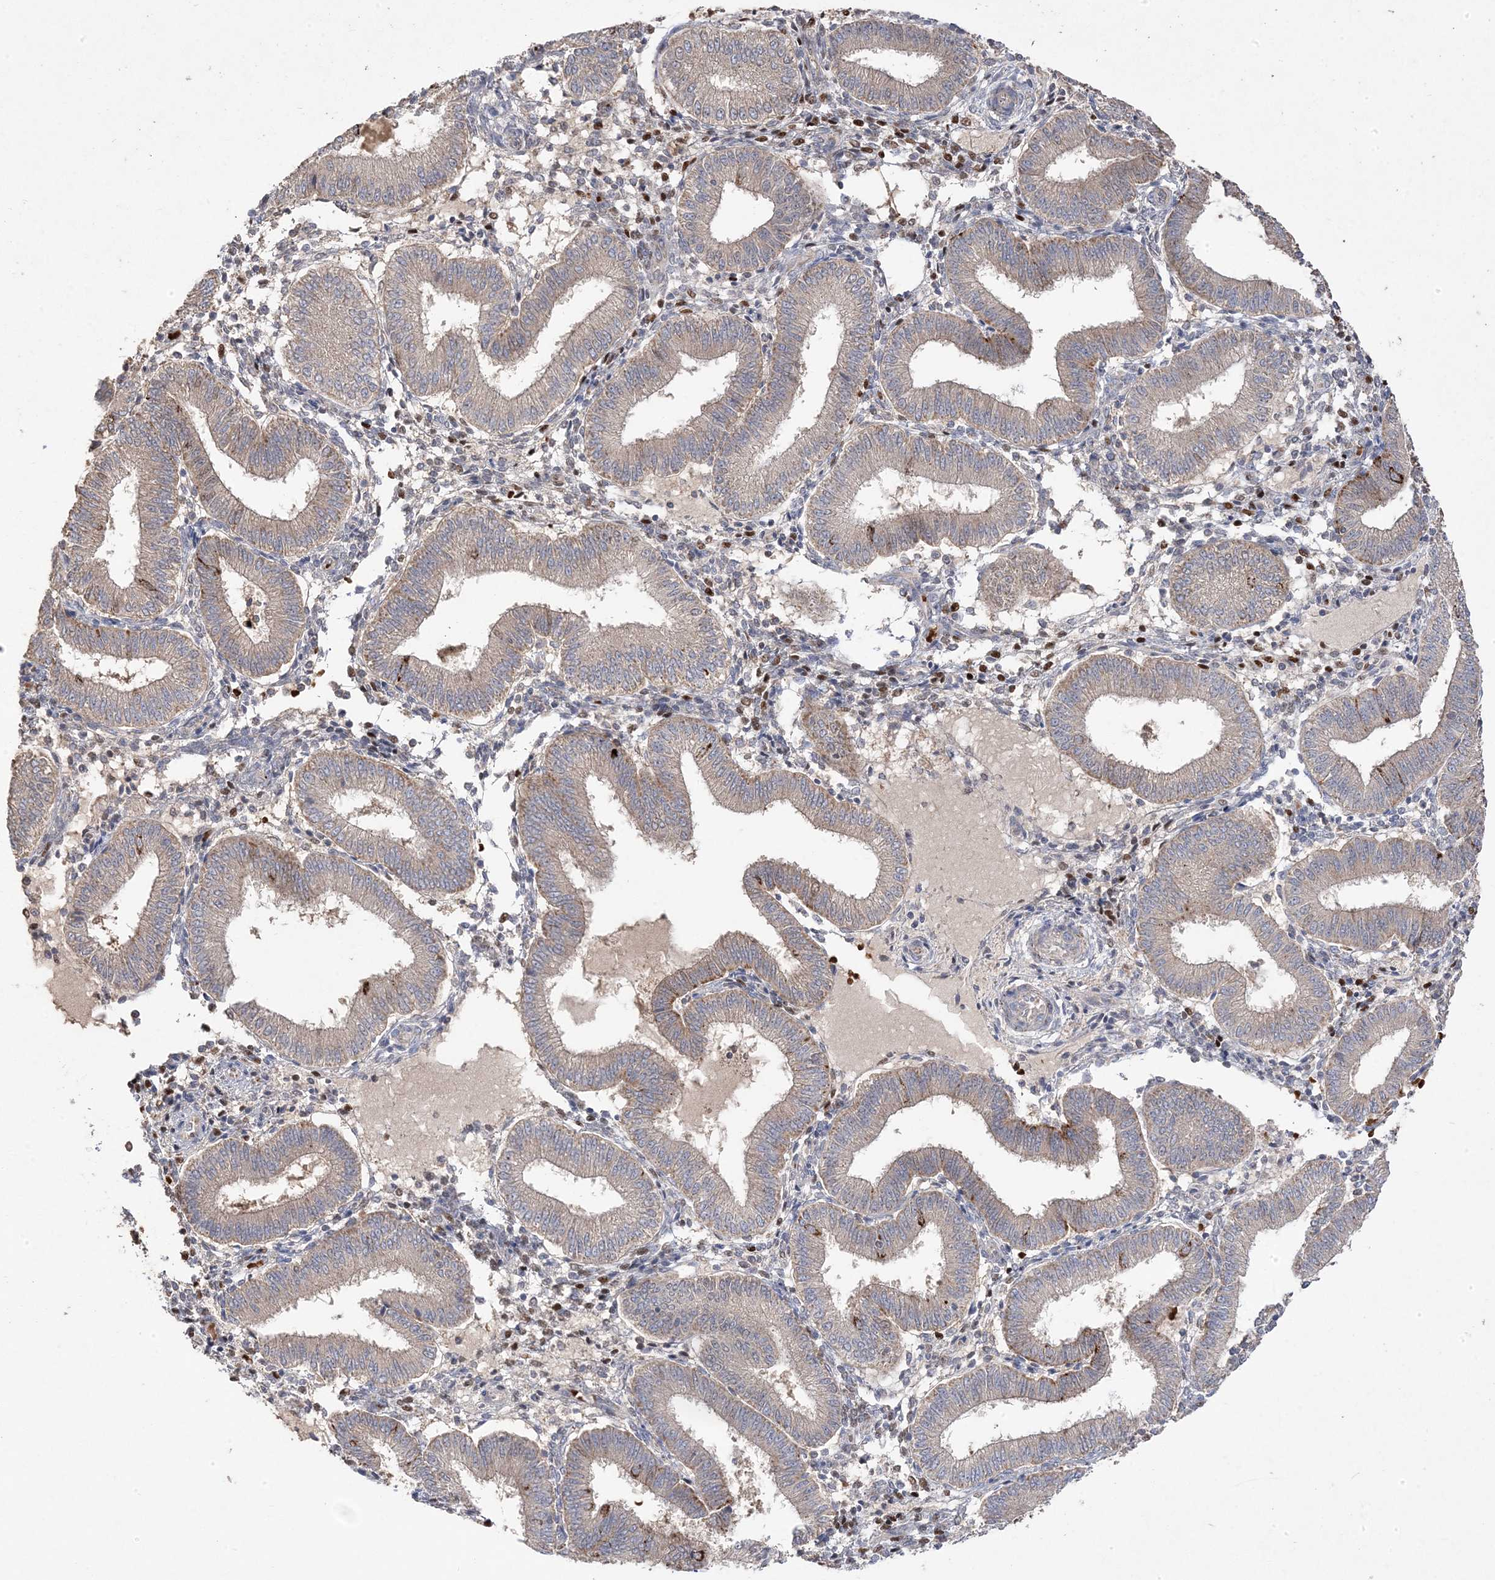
{"staining": {"intensity": "moderate", "quantity": "<25%", "location": "cytoplasmic/membranous,nuclear"}, "tissue": "endometrium", "cell_type": "Cells in endometrial stroma", "image_type": "normal", "snomed": [{"axis": "morphology", "description": "Normal tissue, NOS"}, {"axis": "topography", "description": "Endometrium"}], "caption": "Brown immunohistochemical staining in normal endometrium shows moderate cytoplasmic/membranous,nuclear staining in about <25% of cells in endometrial stroma. (IHC, brightfield microscopy, high magnification).", "gene": "PPOX", "patient": {"sex": "female", "age": 39}}